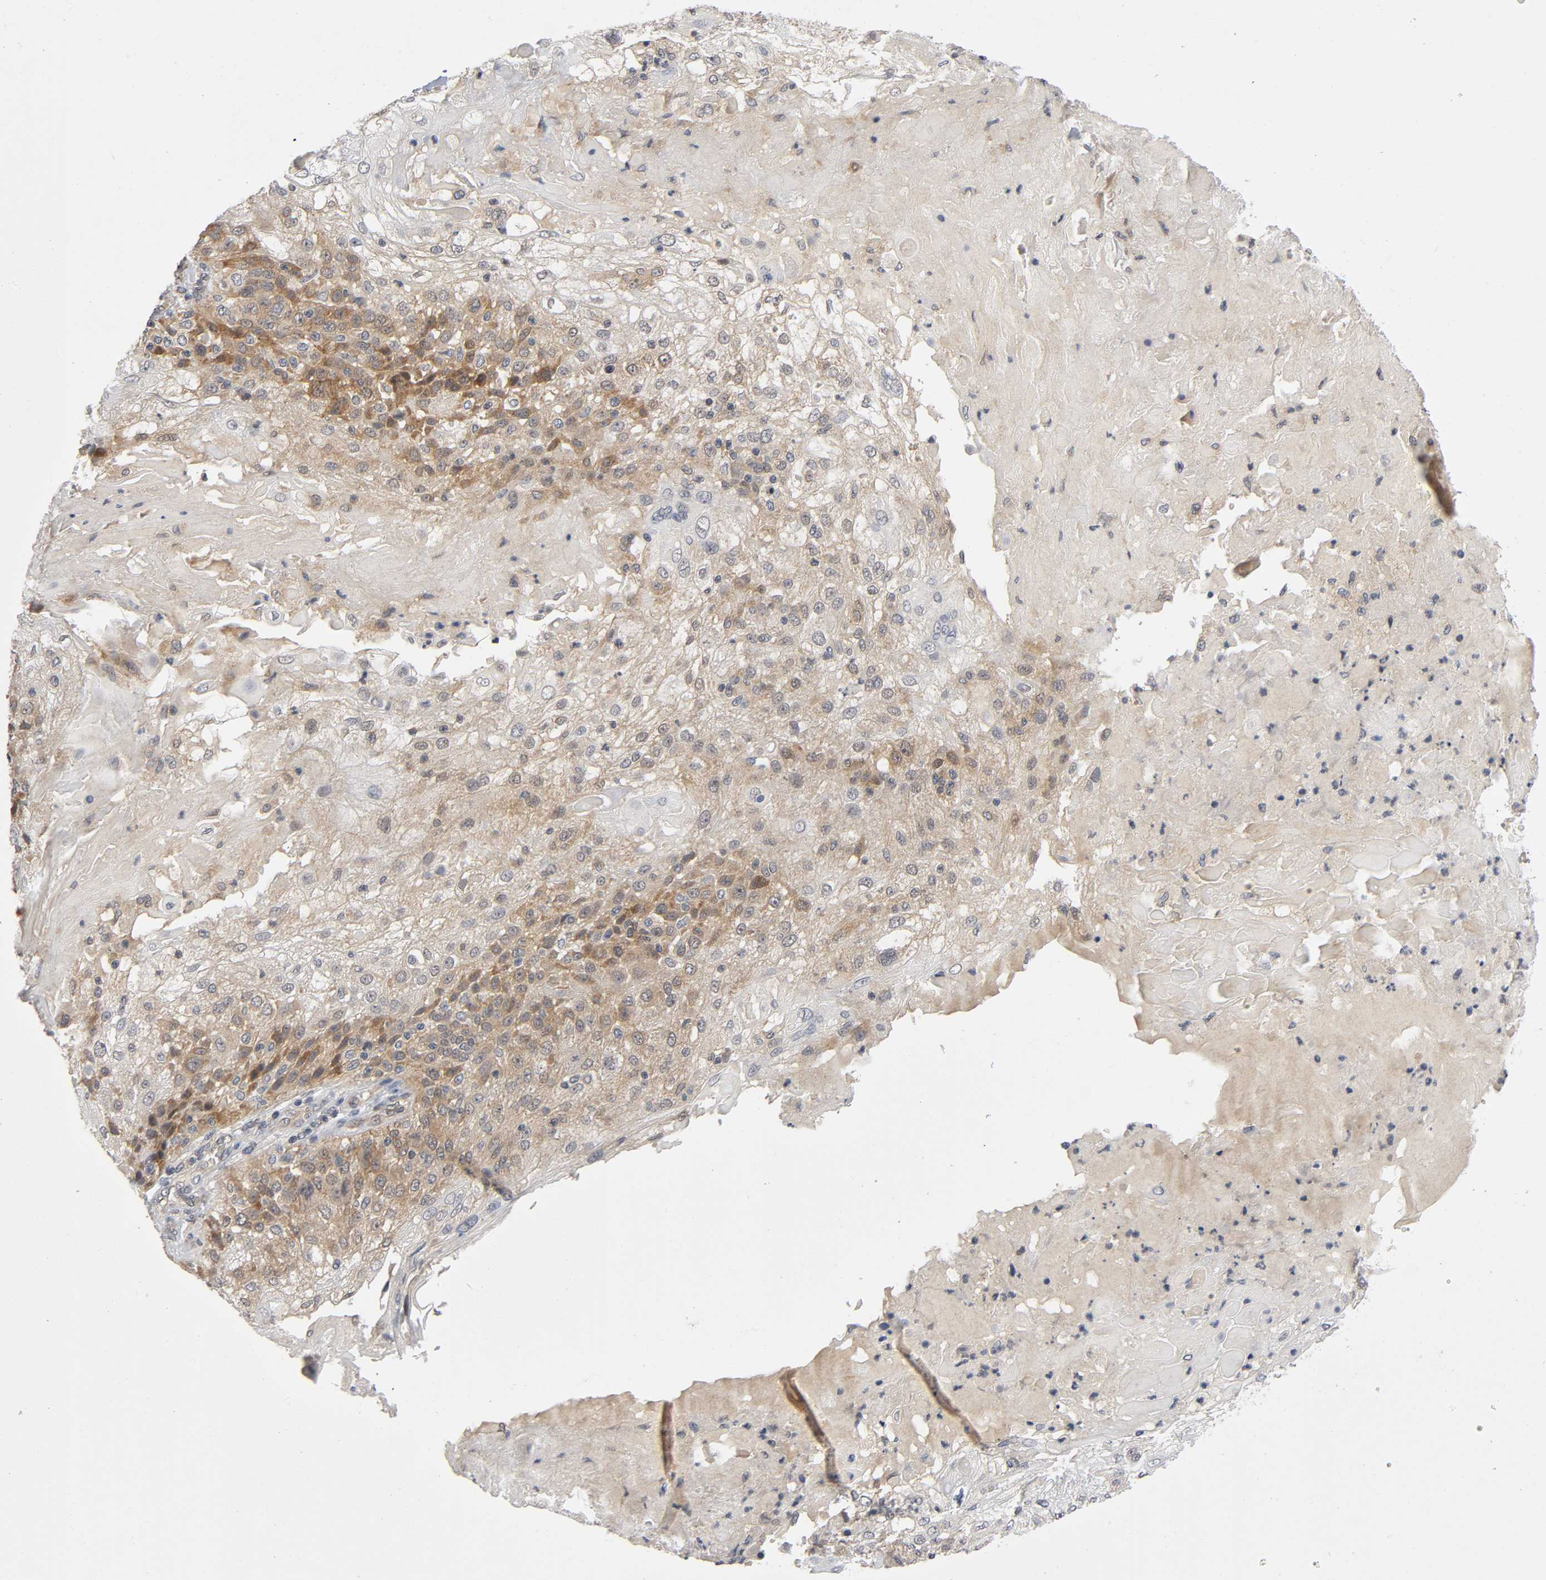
{"staining": {"intensity": "moderate", "quantity": ">75%", "location": "cytoplasmic/membranous"}, "tissue": "skin cancer", "cell_type": "Tumor cells", "image_type": "cancer", "snomed": [{"axis": "morphology", "description": "Normal tissue, NOS"}, {"axis": "morphology", "description": "Squamous cell carcinoma, NOS"}, {"axis": "topography", "description": "Skin"}], "caption": "There is medium levels of moderate cytoplasmic/membranous staining in tumor cells of skin cancer, as demonstrated by immunohistochemical staining (brown color).", "gene": "MAPK8", "patient": {"sex": "female", "age": 83}}